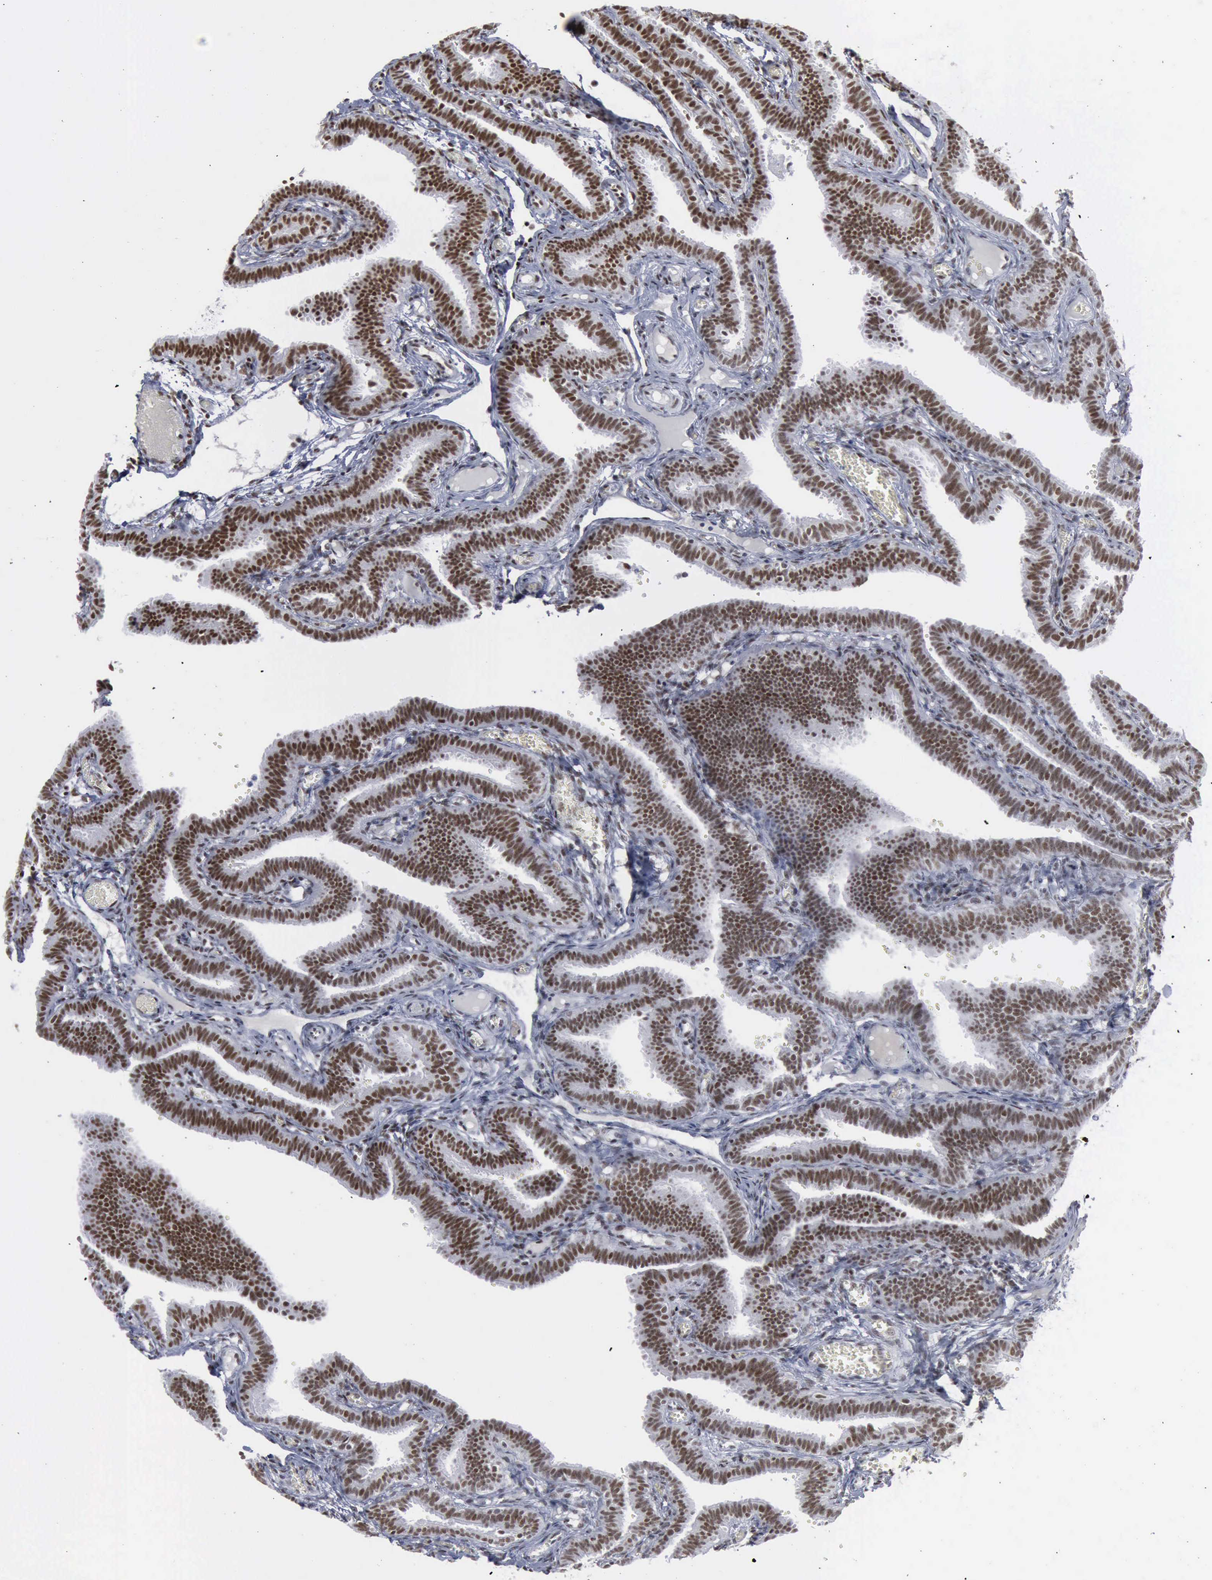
{"staining": {"intensity": "strong", "quantity": ">75%", "location": "nuclear"}, "tissue": "fallopian tube", "cell_type": "Glandular cells", "image_type": "normal", "snomed": [{"axis": "morphology", "description": "Normal tissue, NOS"}, {"axis": "topography", "description": "Fallopian tube"}], "caption": "Benign fallopian tube shows strong nuclear staining in about >75% of glandular cells, visualized by immunohistochemistry.", "gene": "XPA", "patient": {"sex": "female", "age": 29}}